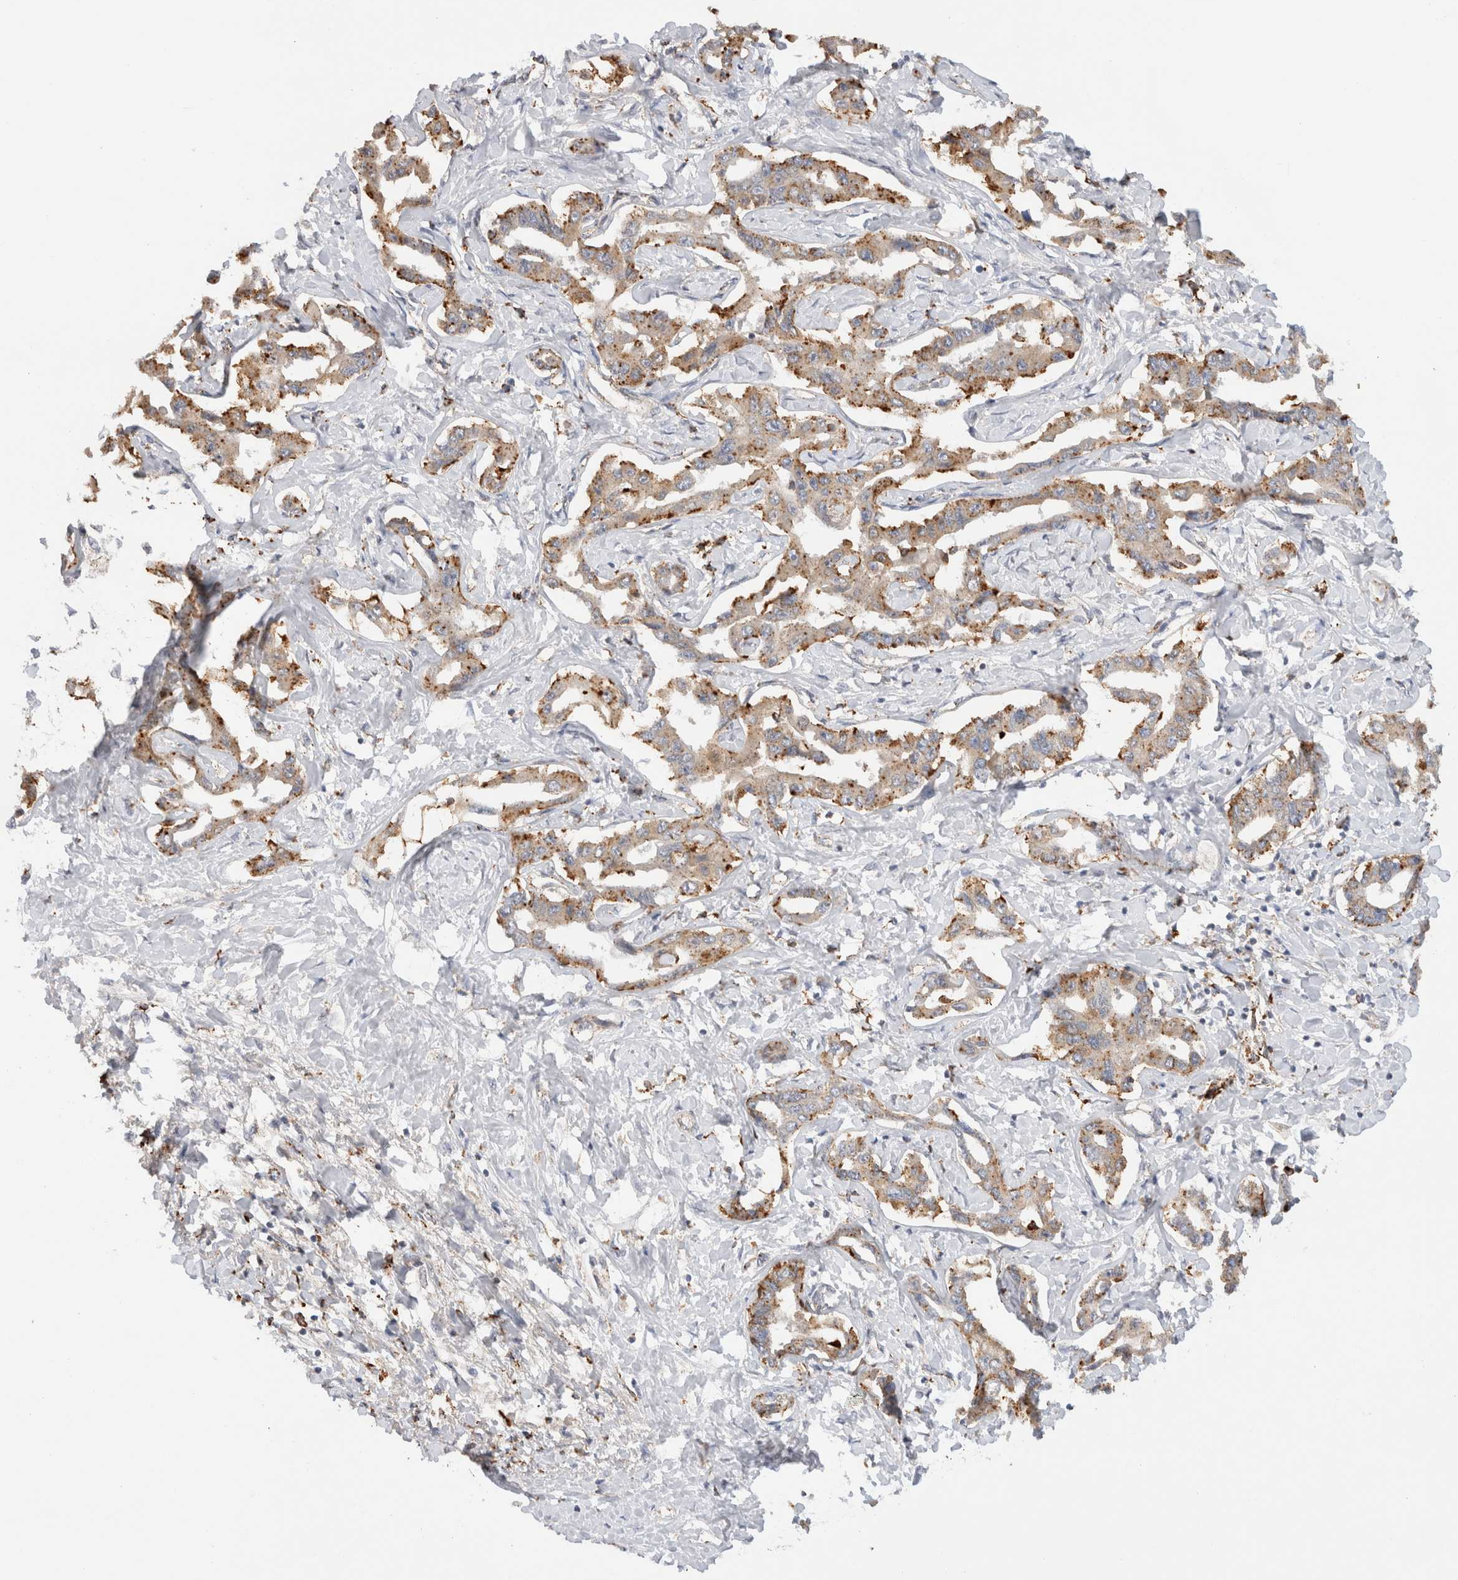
{"staining": {"intensity": "moderate", "quantity": ">75%", "location": "cytoplasmic/membranous"}, "tissue": "liver cancer", "cell_type": "Tumor cells", "image_type": "cancer", "snomed": [{"axis": "morphology", "description": "Cholangiocarcinoma"}, {"axis": "topography", "description": "Liver"}], "caption": "Cholangiocarcinoma (liver) stained with a protein marker reveals moderate staining in tumor cells.", "gene": "GNS", "patient": {"sex": "male", "age": 59}}